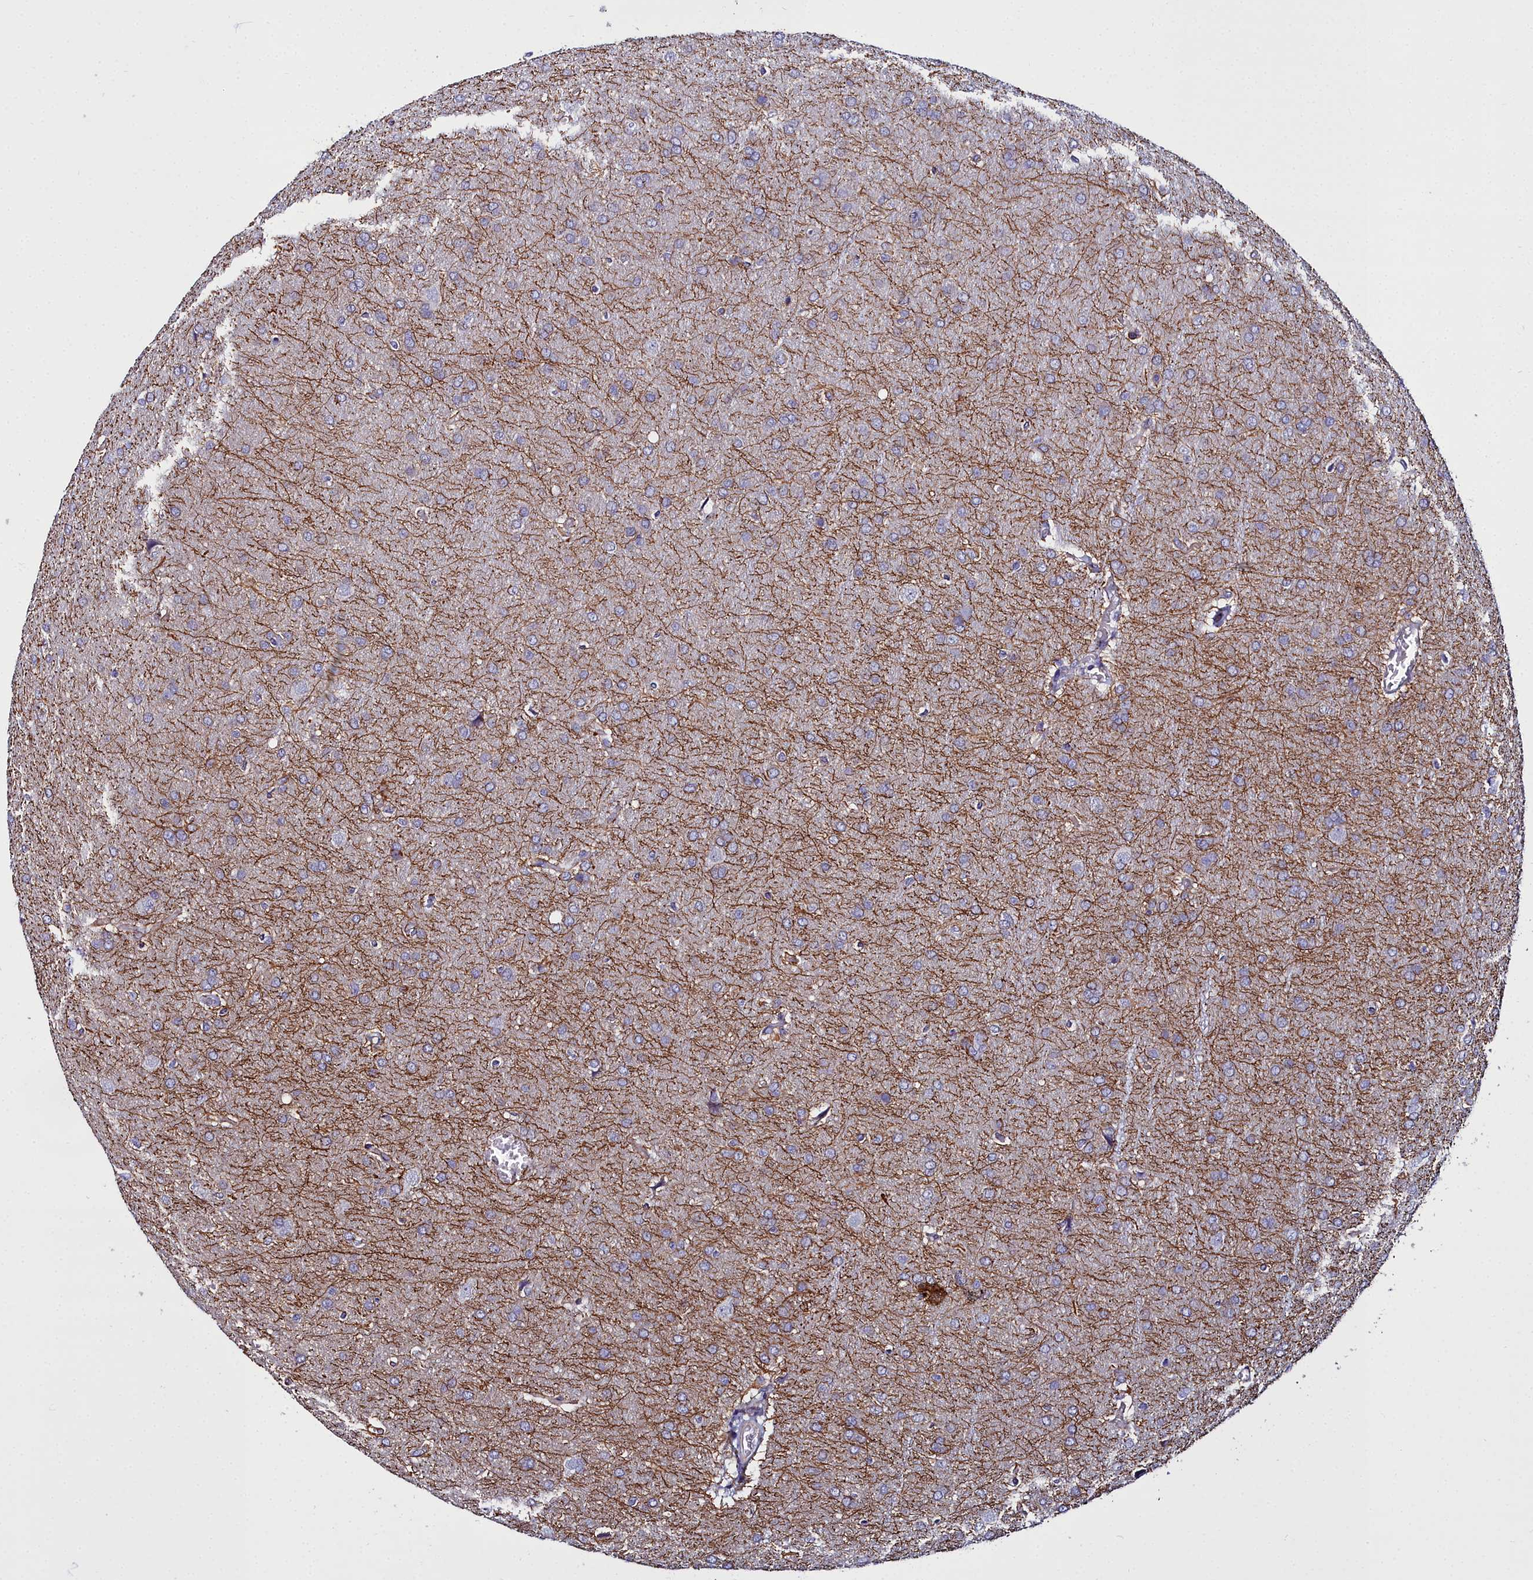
{"staining": {"intensity": "negative", "quantity": "none", "location": "none"}, "tissue": "glioma", "cell_type": "Tumor cells", "image_type": "cancer", "snomed": [{"axis": "morphology", "description": "Glioma, malignant, Low grade"}, {"axis": "topography", "description": "Brain"}], "caption": "Tumor cells show no significant positivity in malignant glioma (low-grade). (DAB immunohistochemistry visualized using brightfield microscopy, high magnification).", "gene": "FADS3", "patient": {"sex": "female", "age": 32}}